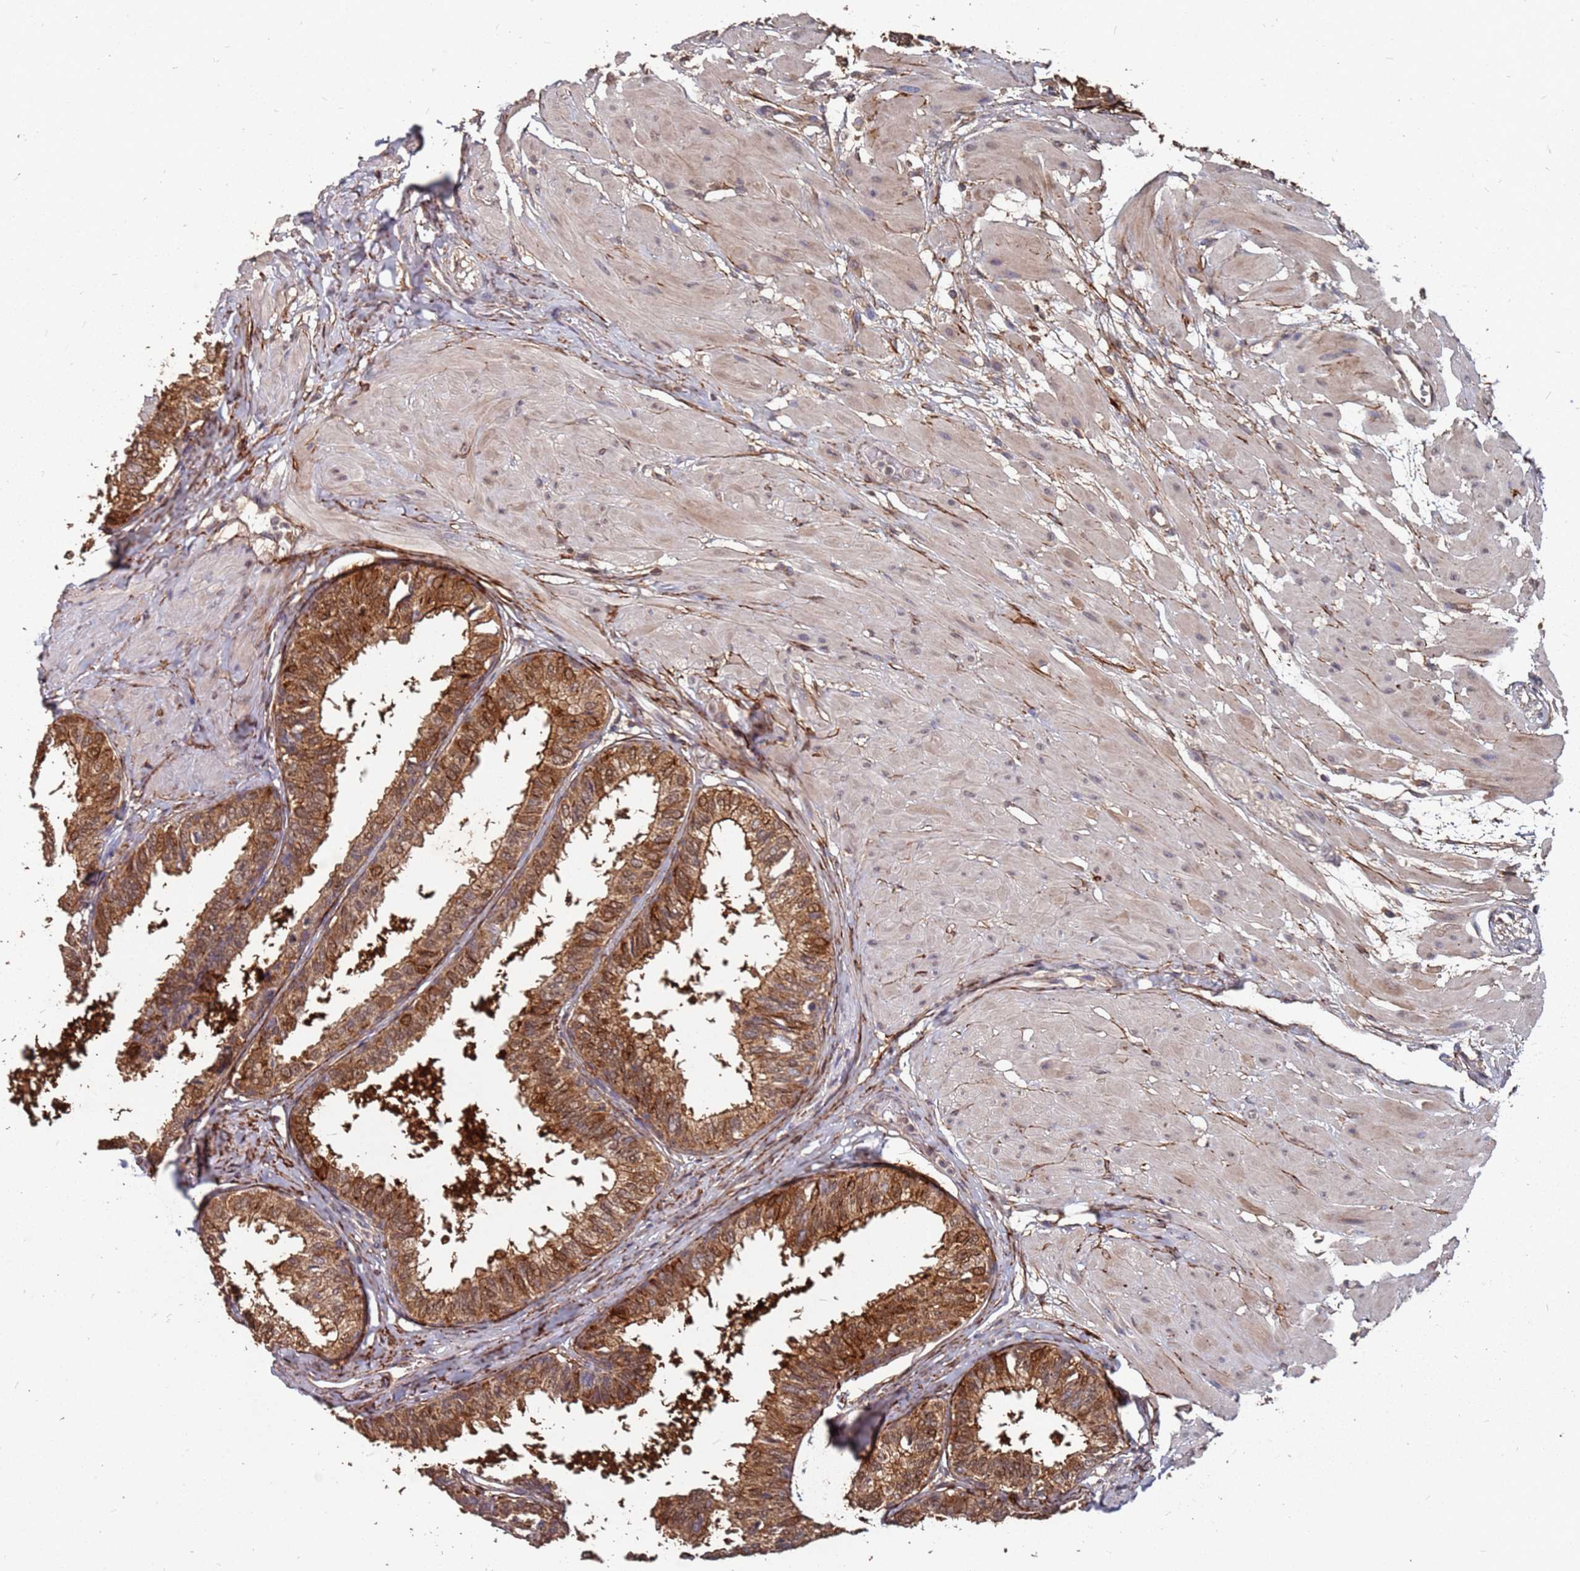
{"staining": {"intensity": "strong", "quantity": "25%-75%", "location": "cytoplasmic/membranous"}, "tissue": "prostate", "cell_type": "Glandular cells", "image_type": "normal", "snomed": [{"axis": "morphology", "description": "Normal tissue, NOS"}, {"axis": "topography", "description": "Prostate"}], "caption": "IHC (DAB (3,3'-diaminobenzidine)) staining of normal prostate displays strong cytoplasmic/membranous protein staining in about 25%-75% of glandular cells.", "gene": "PRORP", "patient": {"sex": "male", "age": 48}}